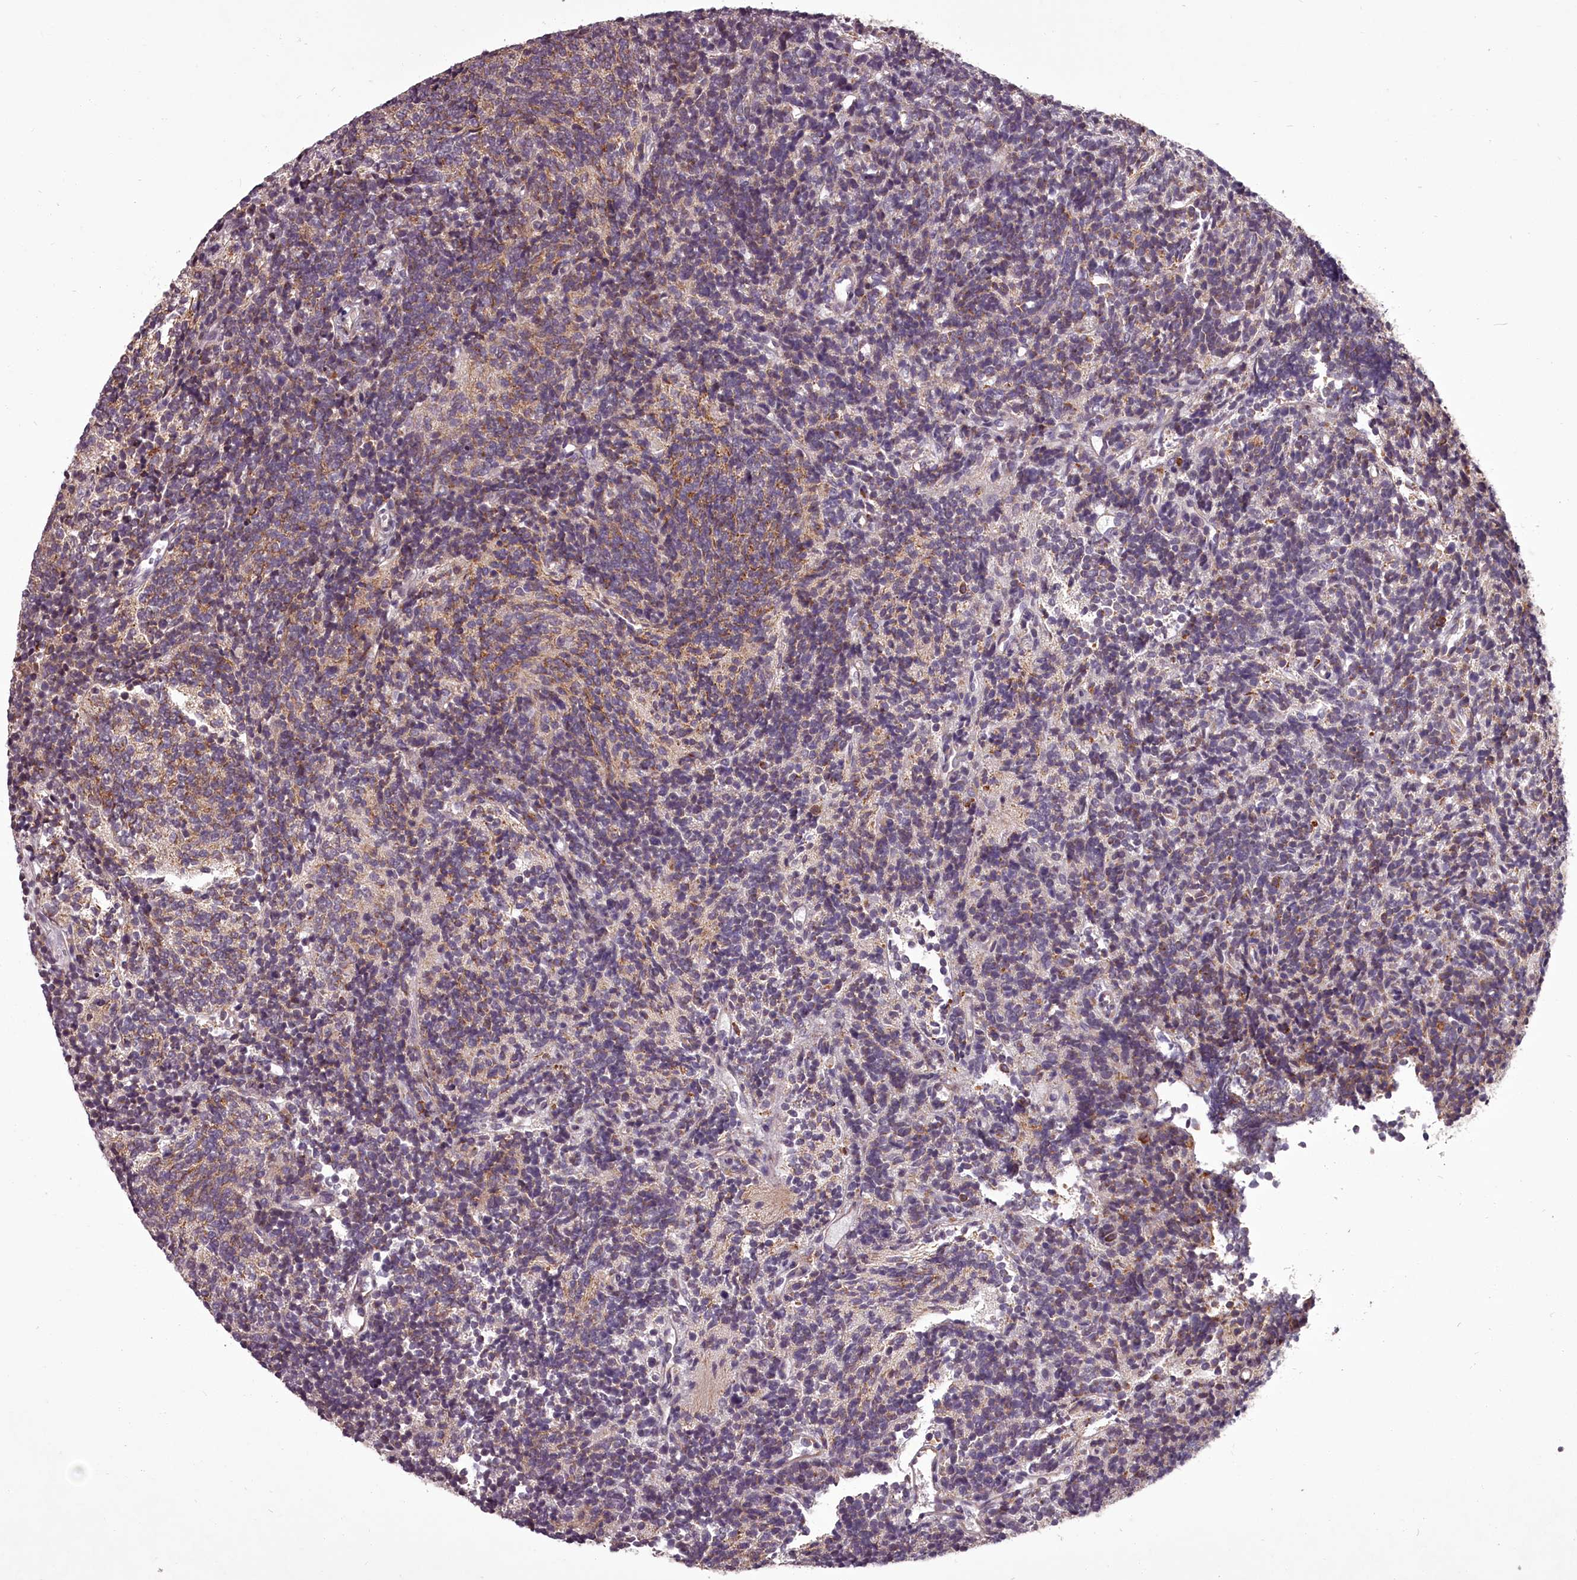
{"staining": {"intensity": "weak", "quantity": "<25%", "location": "cytoplasmic/membranous"}, "tissue": "glioma", "cell_type": "Tumor cells", "image_type": "cancer", "snomed": [{"axis": "morphology", "description": "Glioma, malignant, Low grade"}, {"axis": "topography", "description": "Brain"}], "caption": "IHC photomicrograph of glioma stained for a protein (brown), which reveals no positivity in tumor cells.", "gene": "STX6", "patient": {"sex": "female", "age": 1}}